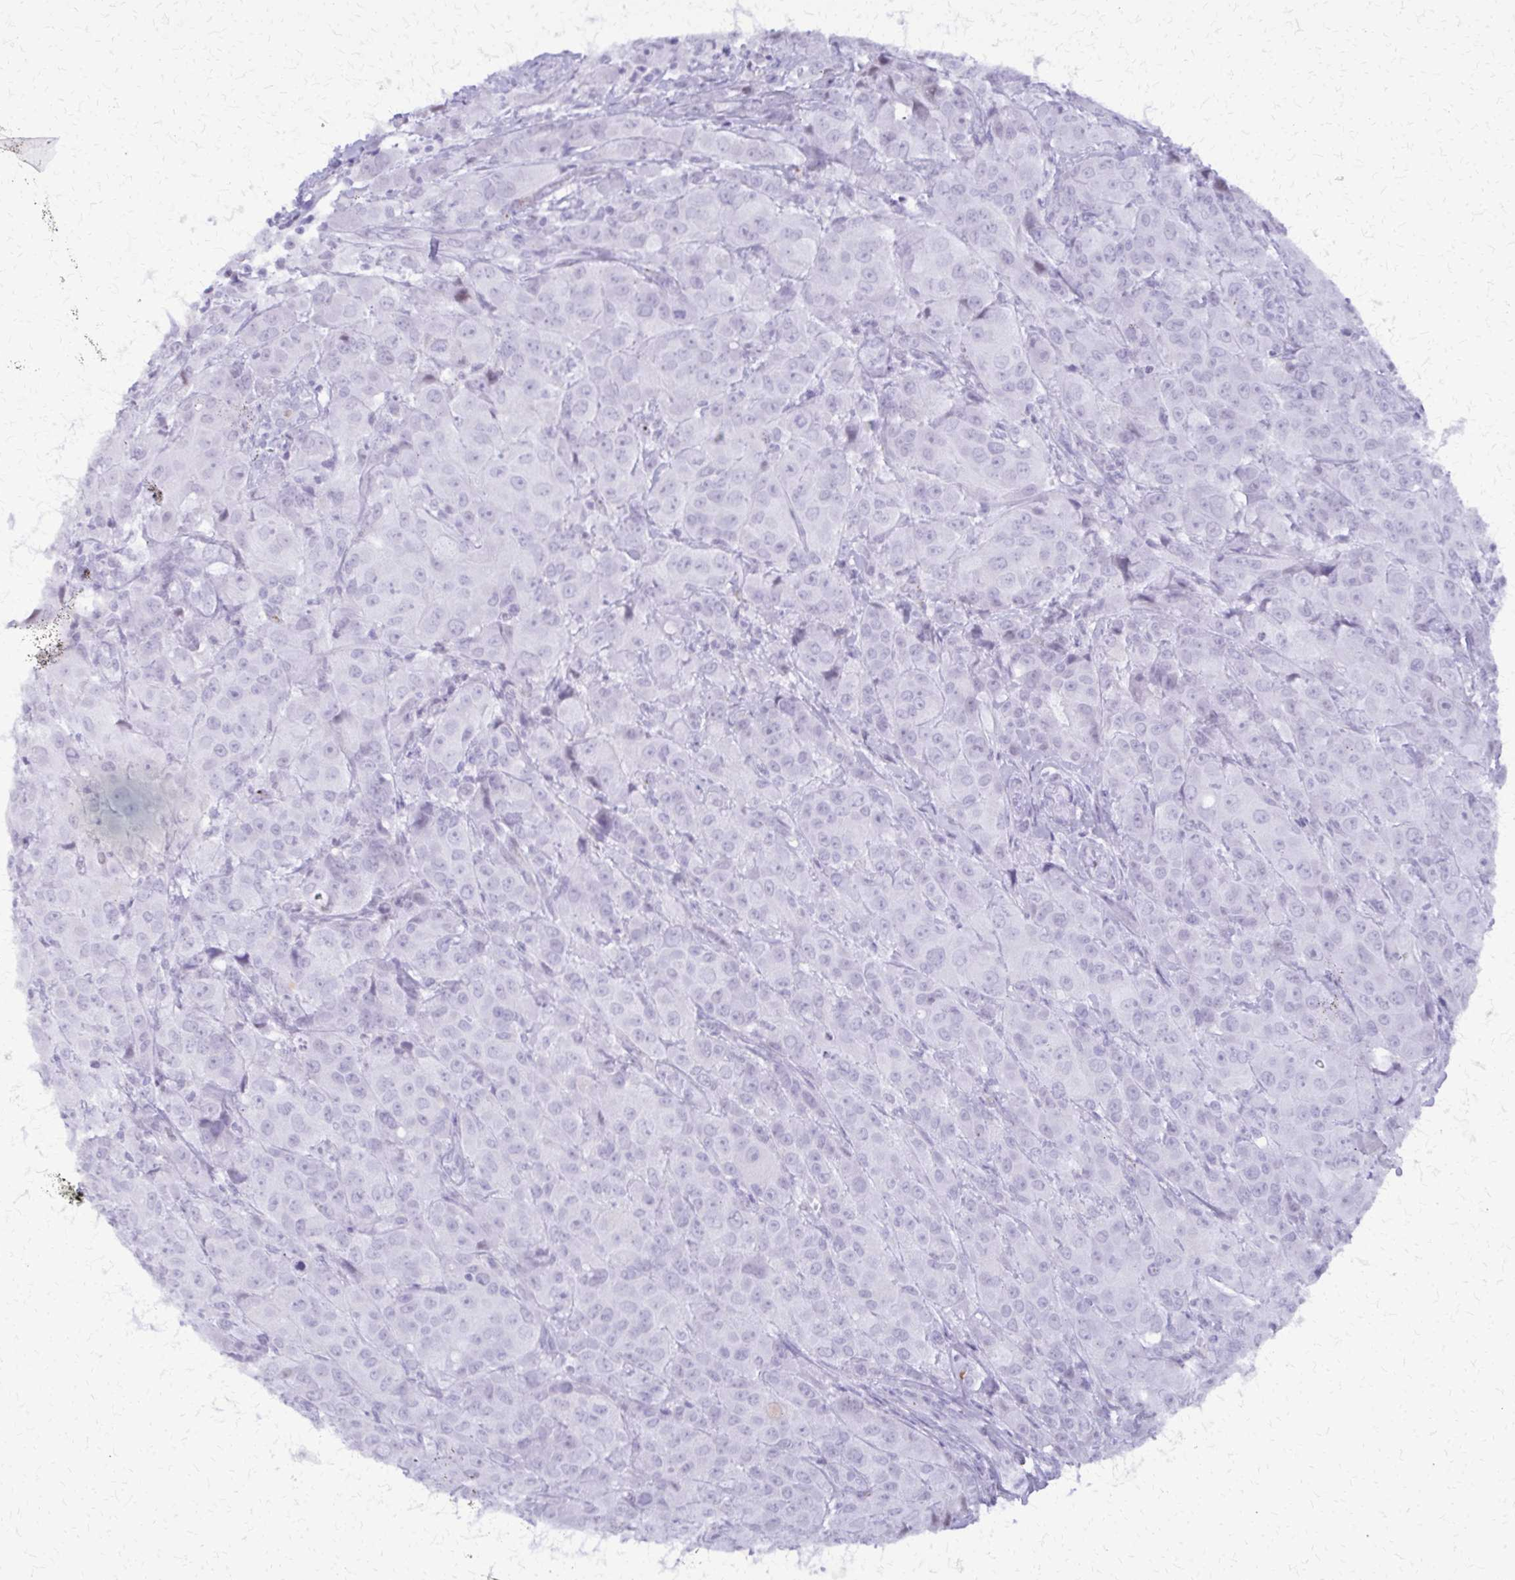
{"staining": {"intensity": "weak", "quantity": "<25%", "location": "nuclear"}, "tissue": "breast cancer", "cell_type": "Tumor cells", "image_type": "cancer", "snomed": [{"axis": "morphology", "description": "Normal tissue, NOS"}, {"axis": "morphology", "description": "Duct carcinoma"}, {"axis": "topography", "description": "Breast"}], "caption": "Tumor cells show no significant expression in breast cancer.", "gene": "FAM162B", "patient": {"sex": "female", "age": 43}}